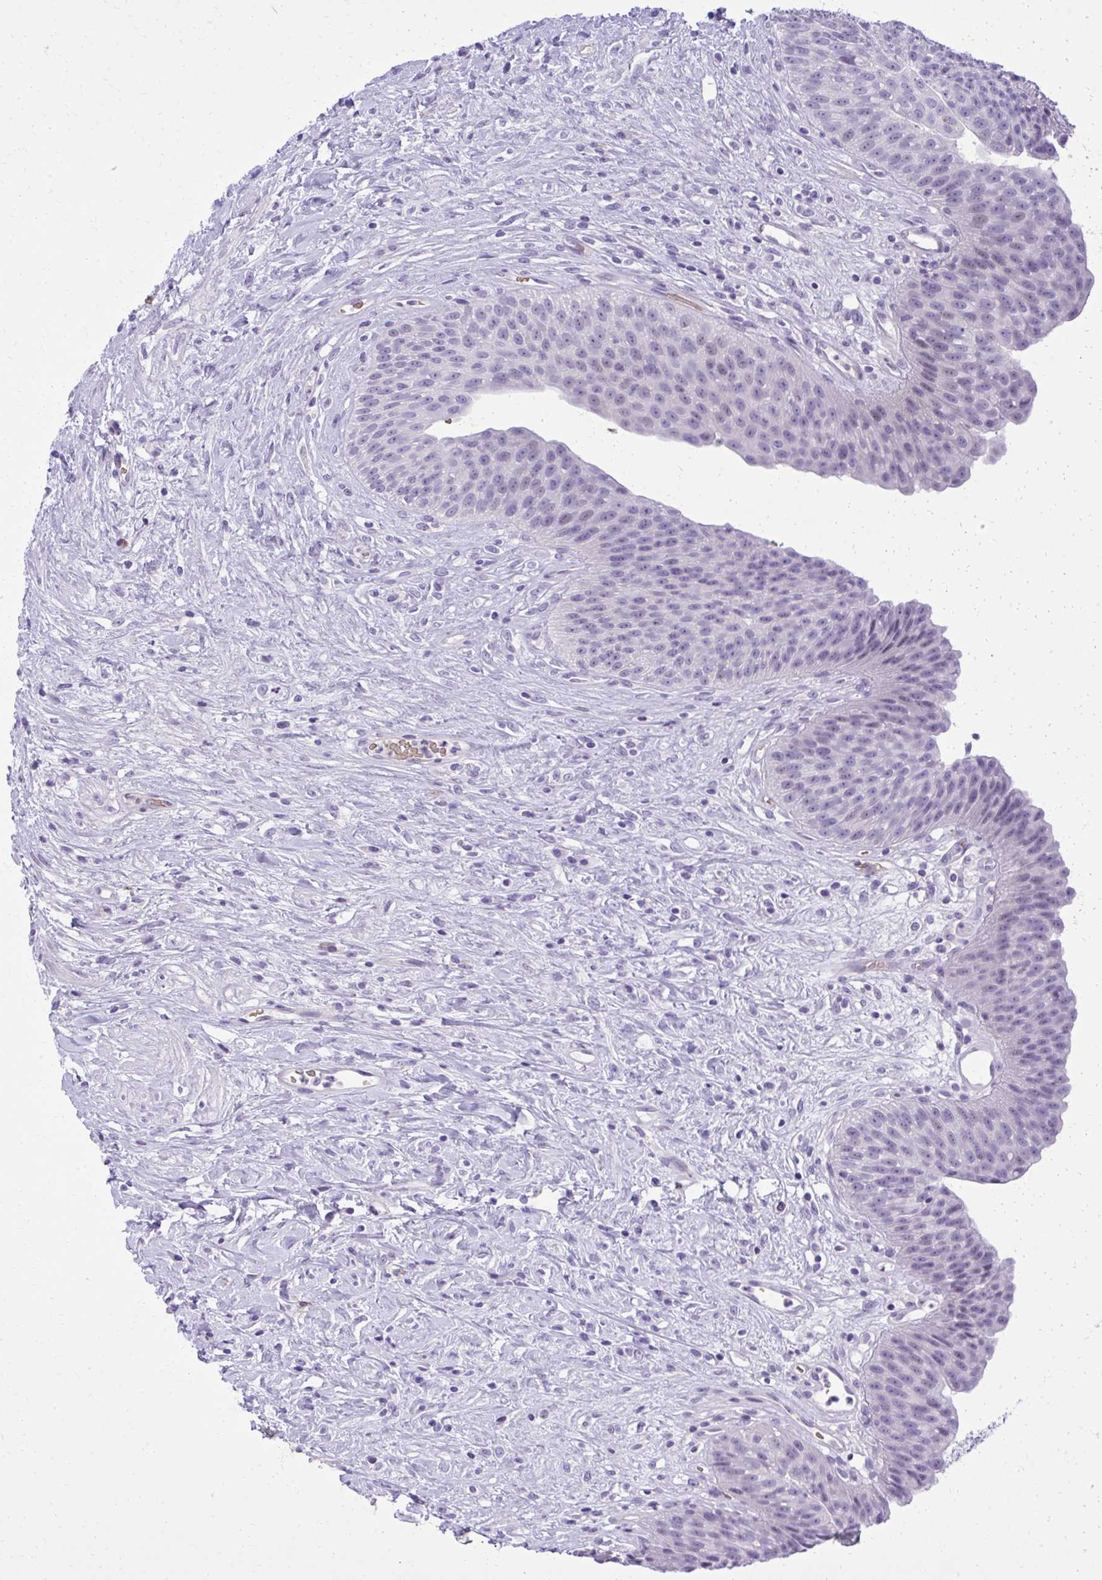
{"staining": {"intensity": "negative", "quantity": "none", "location": "none"}, "tissue": "urinary bladder", "cell_type": "Urothelial cells", "image_type": "normal", "snomed": [{"axis": "morphology", "description": "Normal tissue, NOS"}, {"axis": "topography", "description": "Urinary bladder"}], "caption": "High power microscopy micrograph of an immunohistochemistry image of normal urinary bladder, revealing no significant expression in urothelial cells. Nuclei are stained in blue.", "gene": "PITPNM3", "patient": {"sex": "female", "age": 56}}